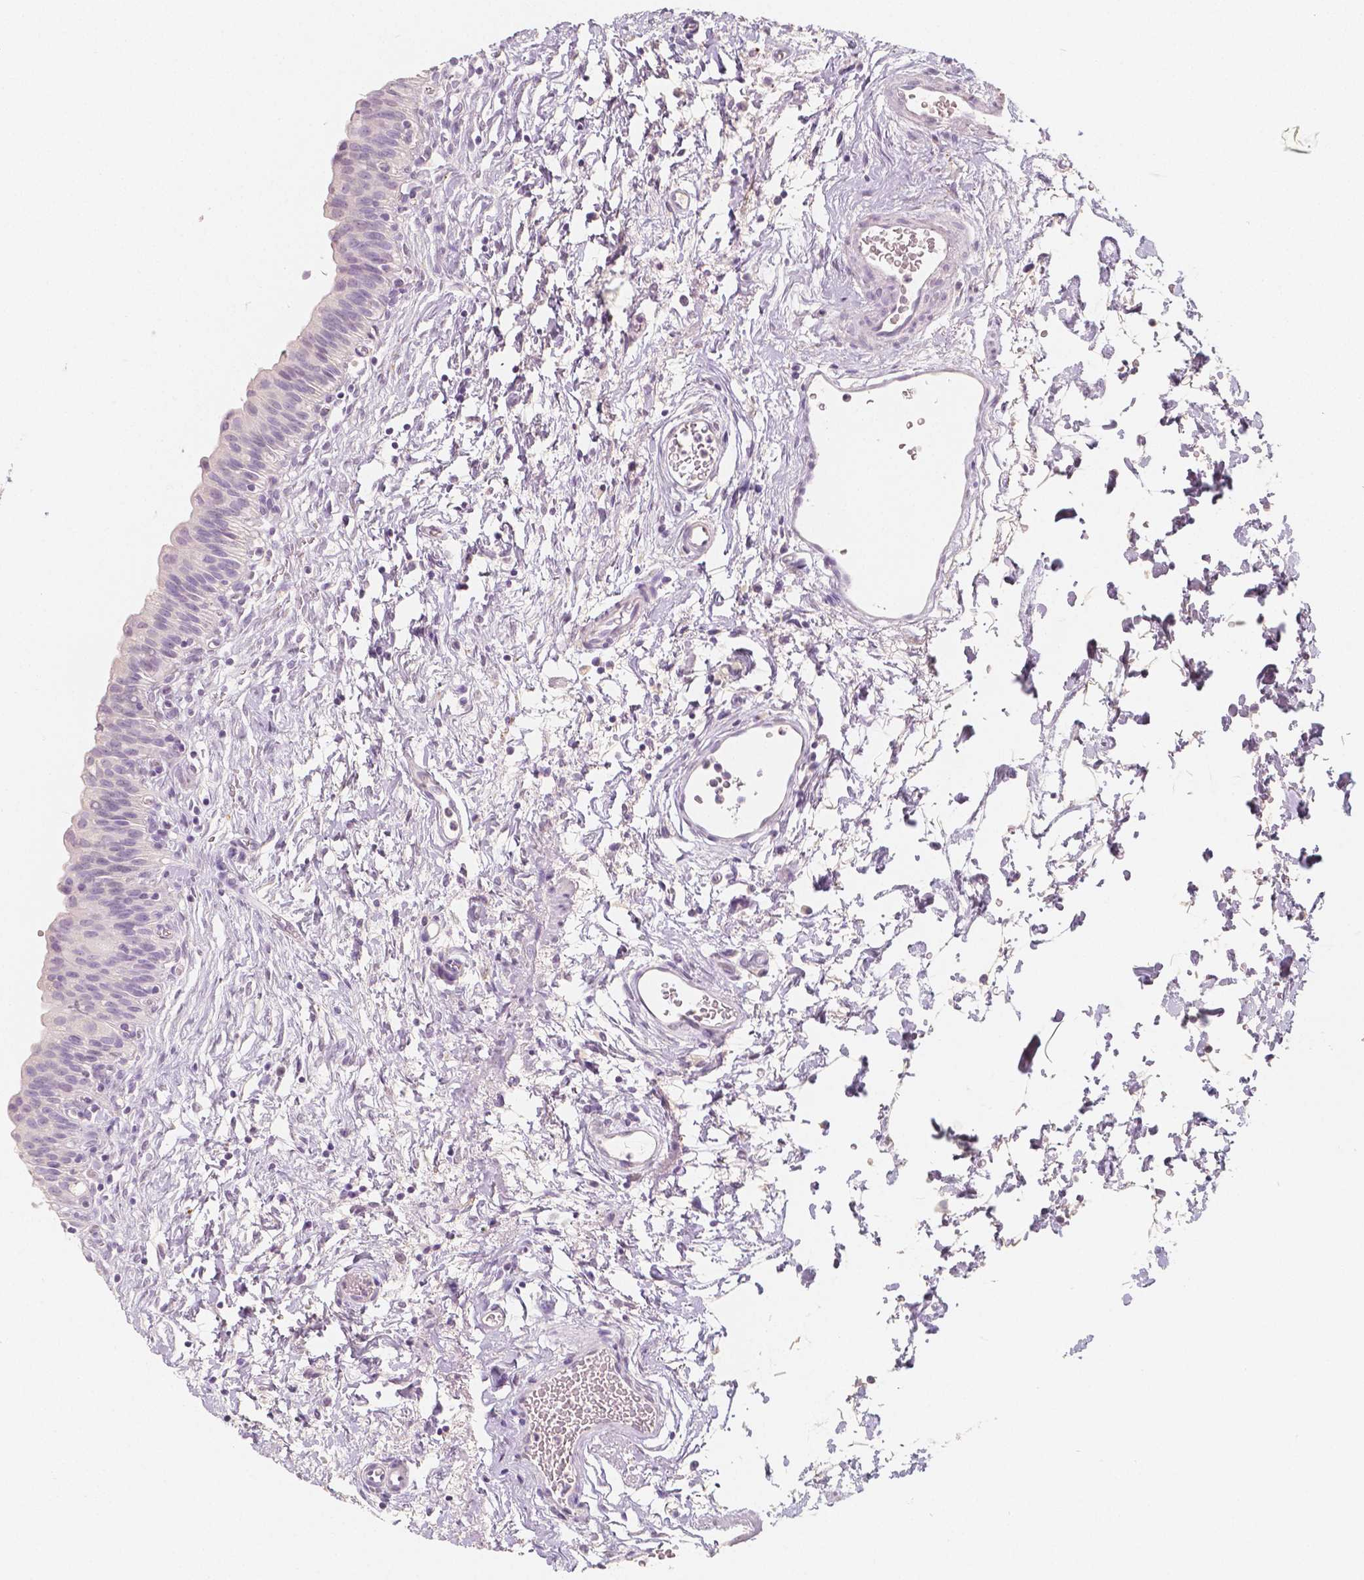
{"staining": {"intensity": "negative", "quantity": "none", "location": "none"}, "tissue": "urinary bladder", "cell_type": "Urothelial cells", "image_type": "normal", "snomed": [{"axis": "morphology", "description": "Normal tissue, NOS"}, {"axis": "topography", "description": "Urinary bladder"}], "caption": "This is an immunohistochemistry (IHC) image of normal urinary bladder. There is no staining in urothelial cells.", "gene": "NECAB2", "patient": {"sex": "male", "age": 56}}